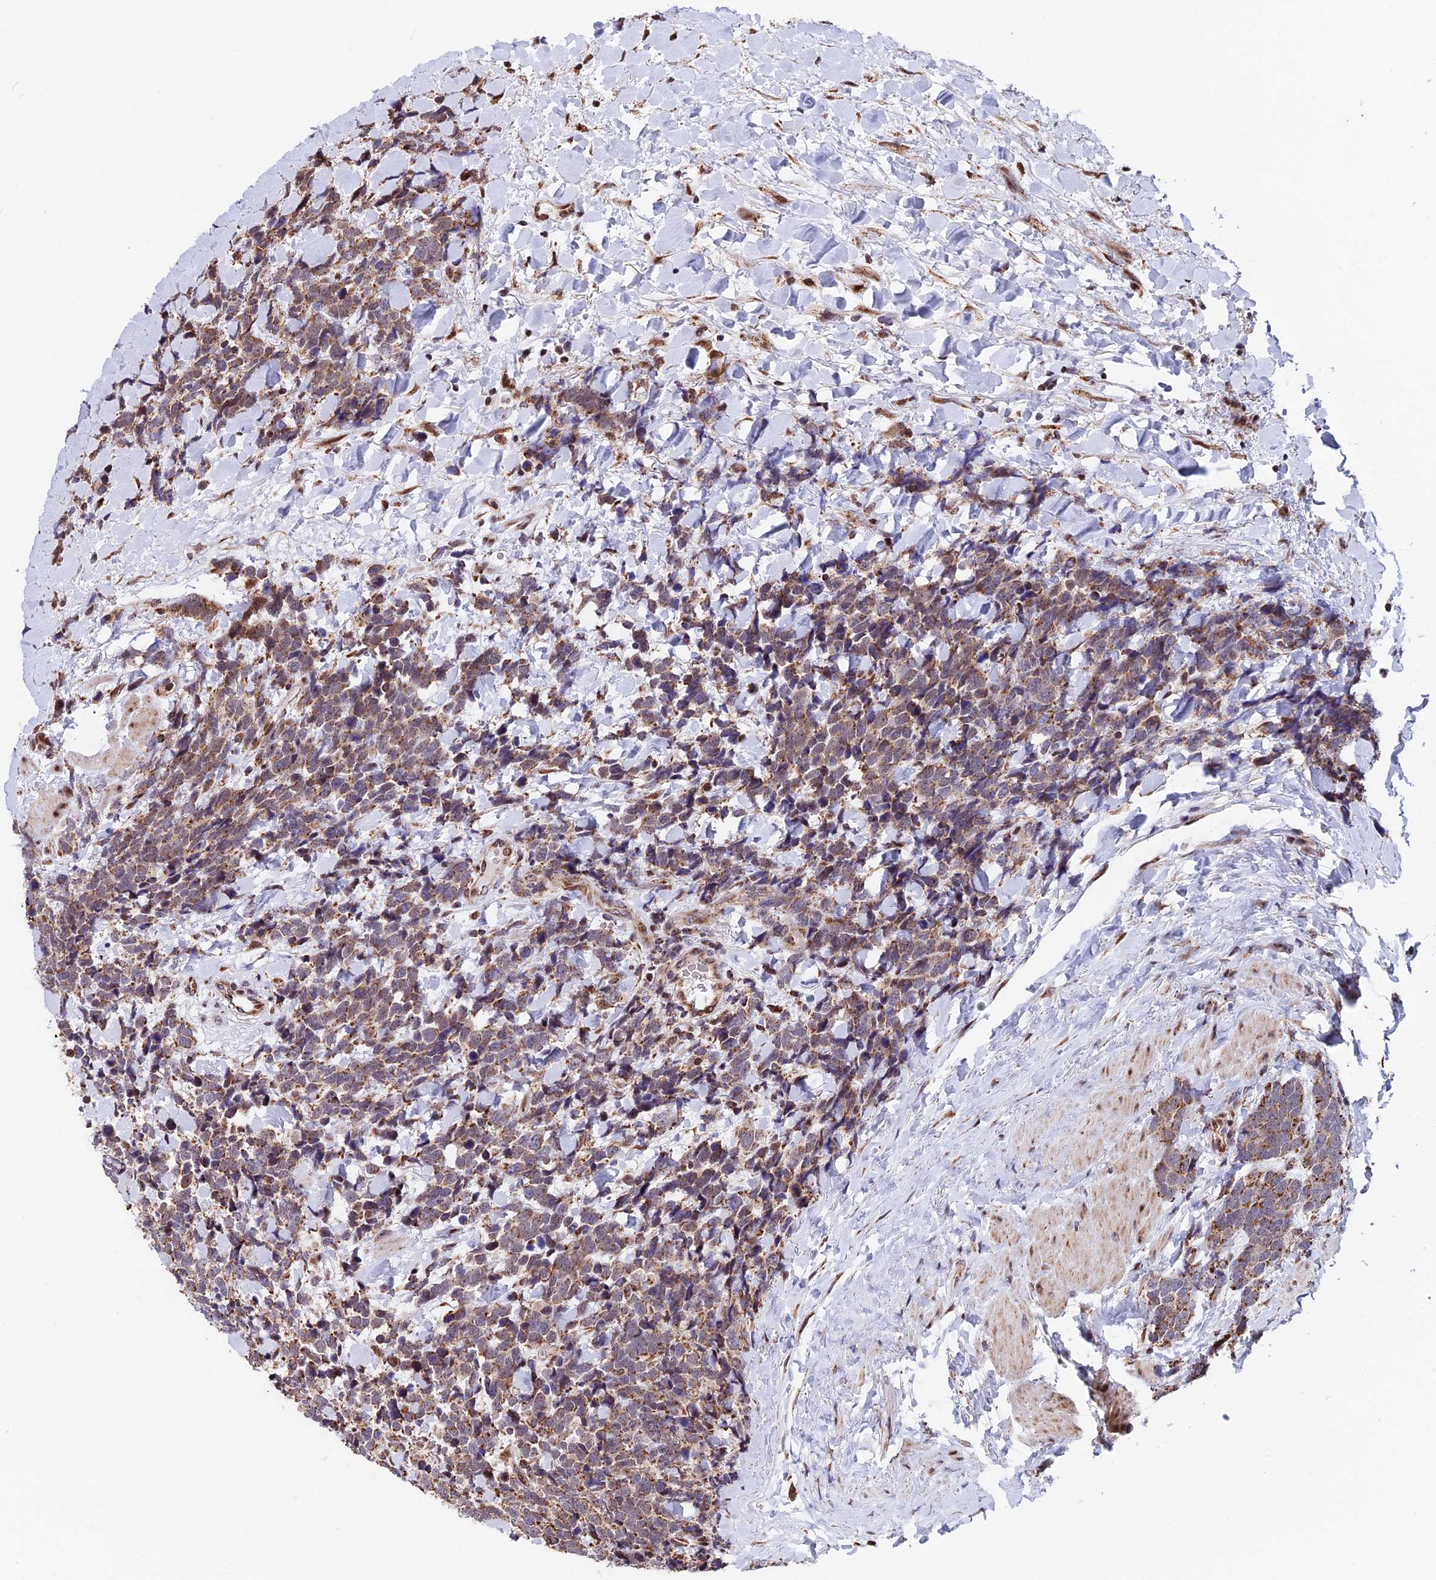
{"staining": {"intensity": "moderate", "quantity": ">75%", "location": "cytoplasmic/membranous"}, "tissue": "urothelial cancer", "cell_type": "Tumor cells", "image_type": "cancer", "snomed": [{"axis": "morphology", "description": "Urothelial carcinoma, High grade"}, {"axis": "topography", "description": "Urinary bladder"}], "caption": "The image shows a brown stain indicating the presence of a protein in the cytoplasmic/membranous of tumor cells in high-grade urothelial carcinoma. (Stains: DAB (3,3'-diaminobenzidine) in brown, nuclei in blue, Microscopy: brightfield microscopy at high magnification).", "gene": "FAM174C", "patient": {"sex": "female", "age": 82}}